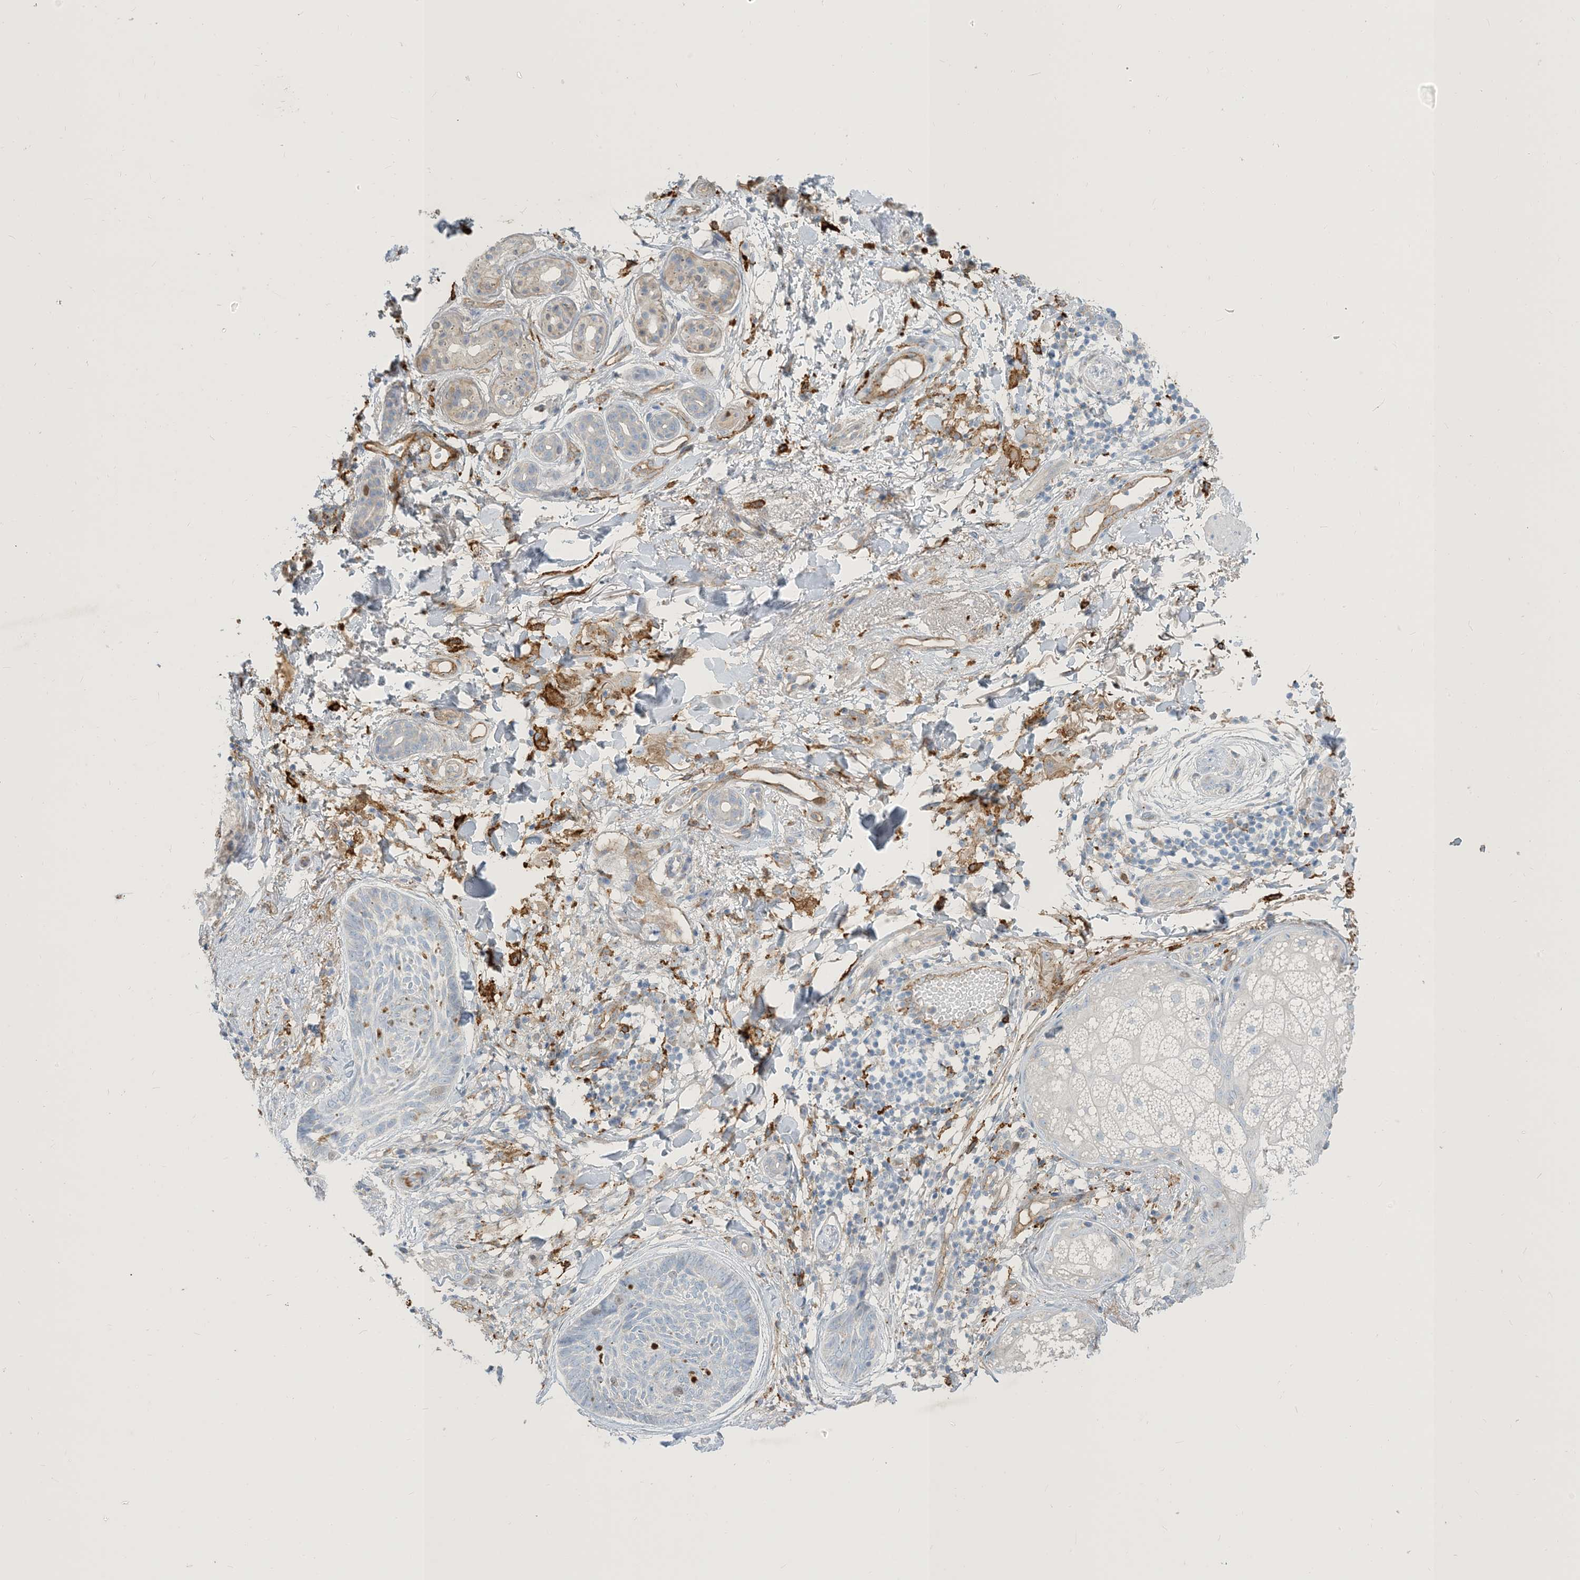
{"staining": {"intensity": "negative", "quantity": "none", "location": "none"}, "tissue": "skin cancer", "cell_type": "Tumor cells", "image_type": "cancer", "snomed": [{"axis": "morphology", "description": "Basal cell carcinoma"}, {"axis": "topography", "description": "Skin"}], "caption": "Basal cell carcinoma (skin) stained for a protein using immunohistochemistry demonstrates no positivity tumor cells.", "gene": "PEAR1", "patient": {"sex": "male", "age": 85}}